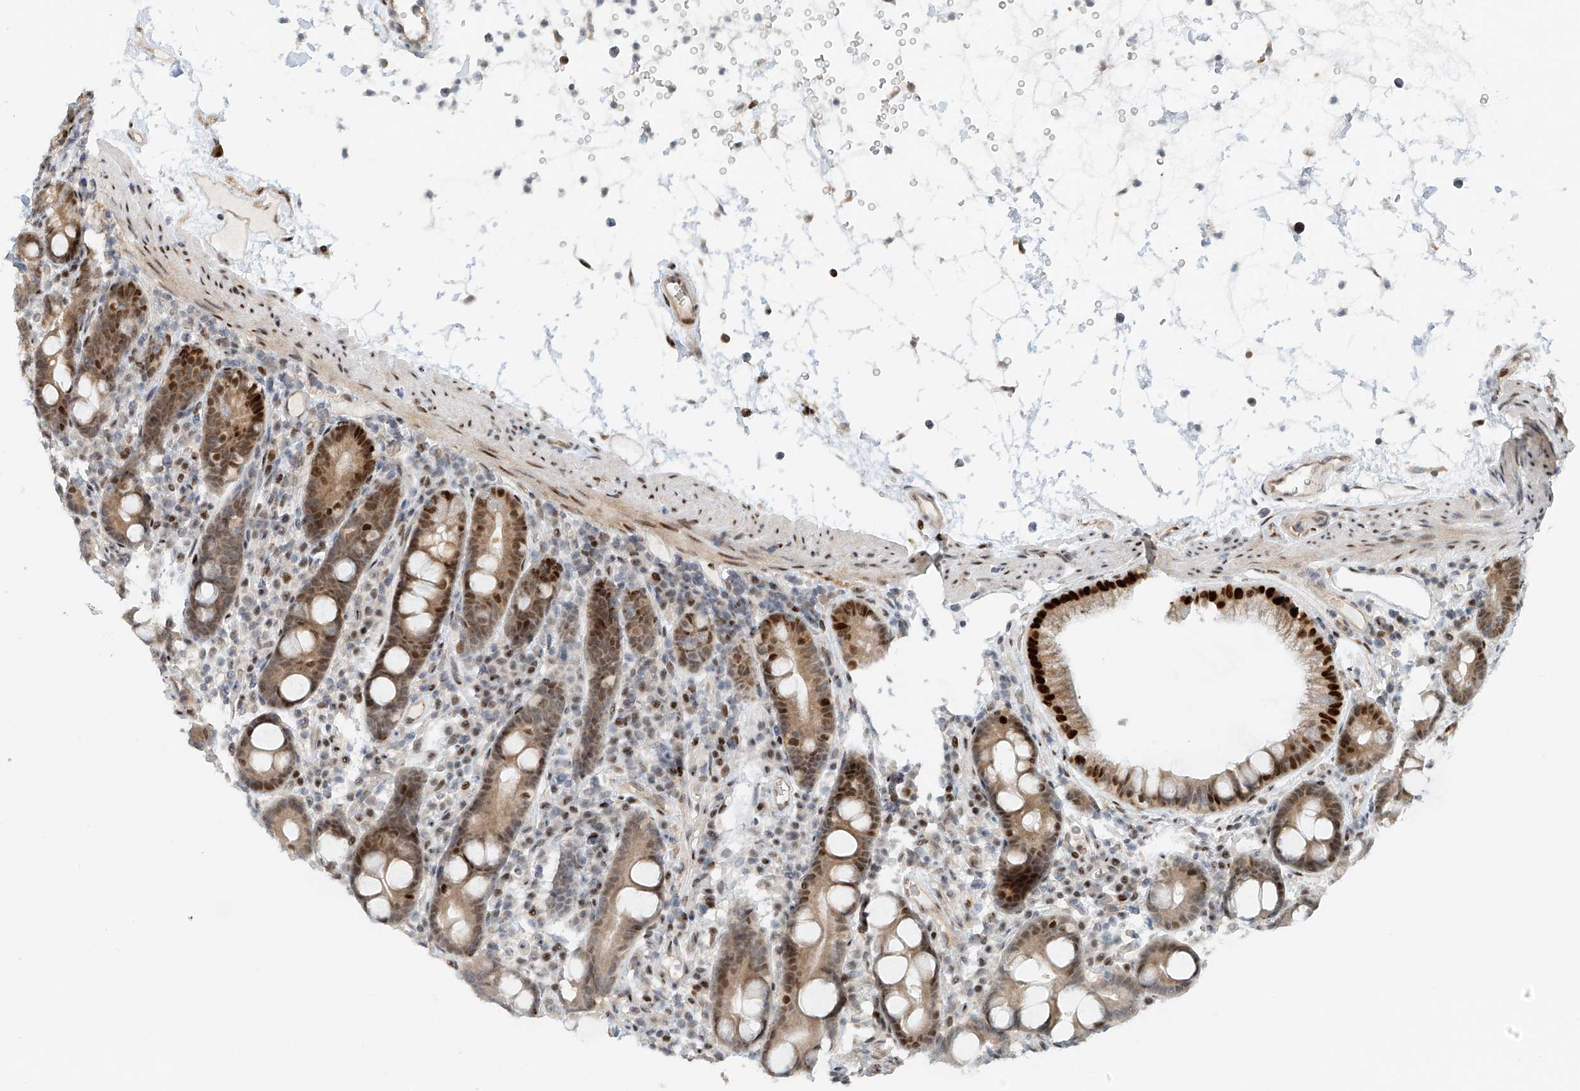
{"staining": {"intensity": "strong", "quantity": "<25%", "location": "nuclear"}, "tissue": "duodenum", "cell_type": "Glandular cells", "image_type": "normal", "snomed": [{"axis": "morphology", "description": "Normal tissue, NOS"}, {"axis": "topography", "description": "Duodenum"}], "caption": "Protein positivity by IHC exhibits strong nuclear staining in about <25% of glandular cells in normal duodenum. (brown staining indicates protein expression, while blue staining denotes nuclei).", "gene": "ZNF514", "patient": {"sex": "male", "age": 54}}